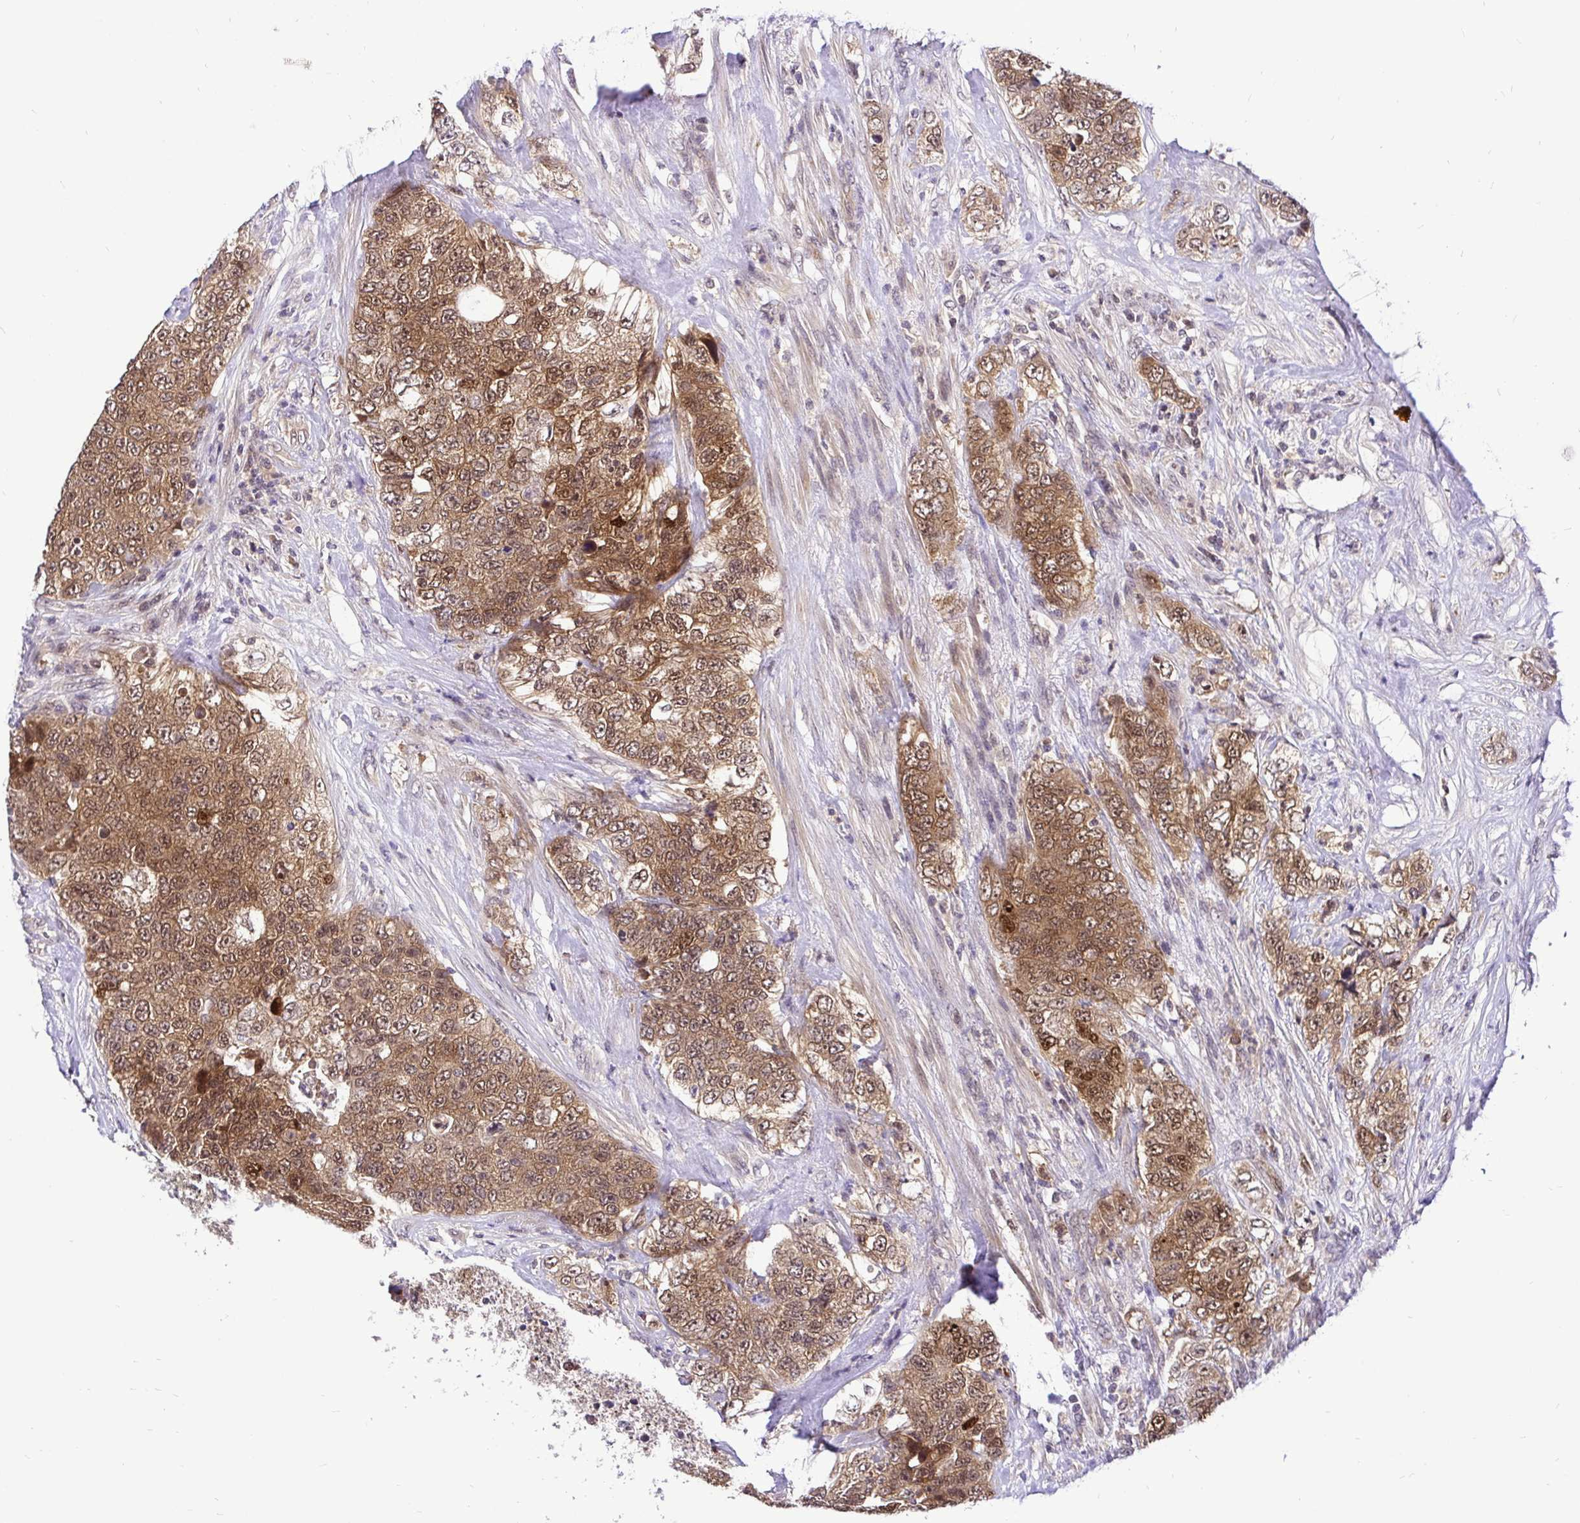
{"staining": {"intensity": "moderate", "quantity": ">75%", "location": "cytoplasmic/membranous,nuclear"}, "tissue": "urothelial cancer", "cell_type": "Tumor cells", "image_type": "cancer", "snomed": [{"axis": "morphology", "description": "Urothelial carcinoma, High grade"}, {"axis": "topography", "description": "Urinary bladder"}], "caption": "A brown stain shows moderate cytoplasmic/membranous and nuclear staining of a protein in human high-grade urothelial carcinoma tumor cells. The protein is stained brown, and the nuclei are stained in blue (DAB (3,3'-diaminobenzidine) IHC with brightfield microscopy, high magnification).", "gene": "UBE2M", "patient": {"sex": "female", "age": 78}}